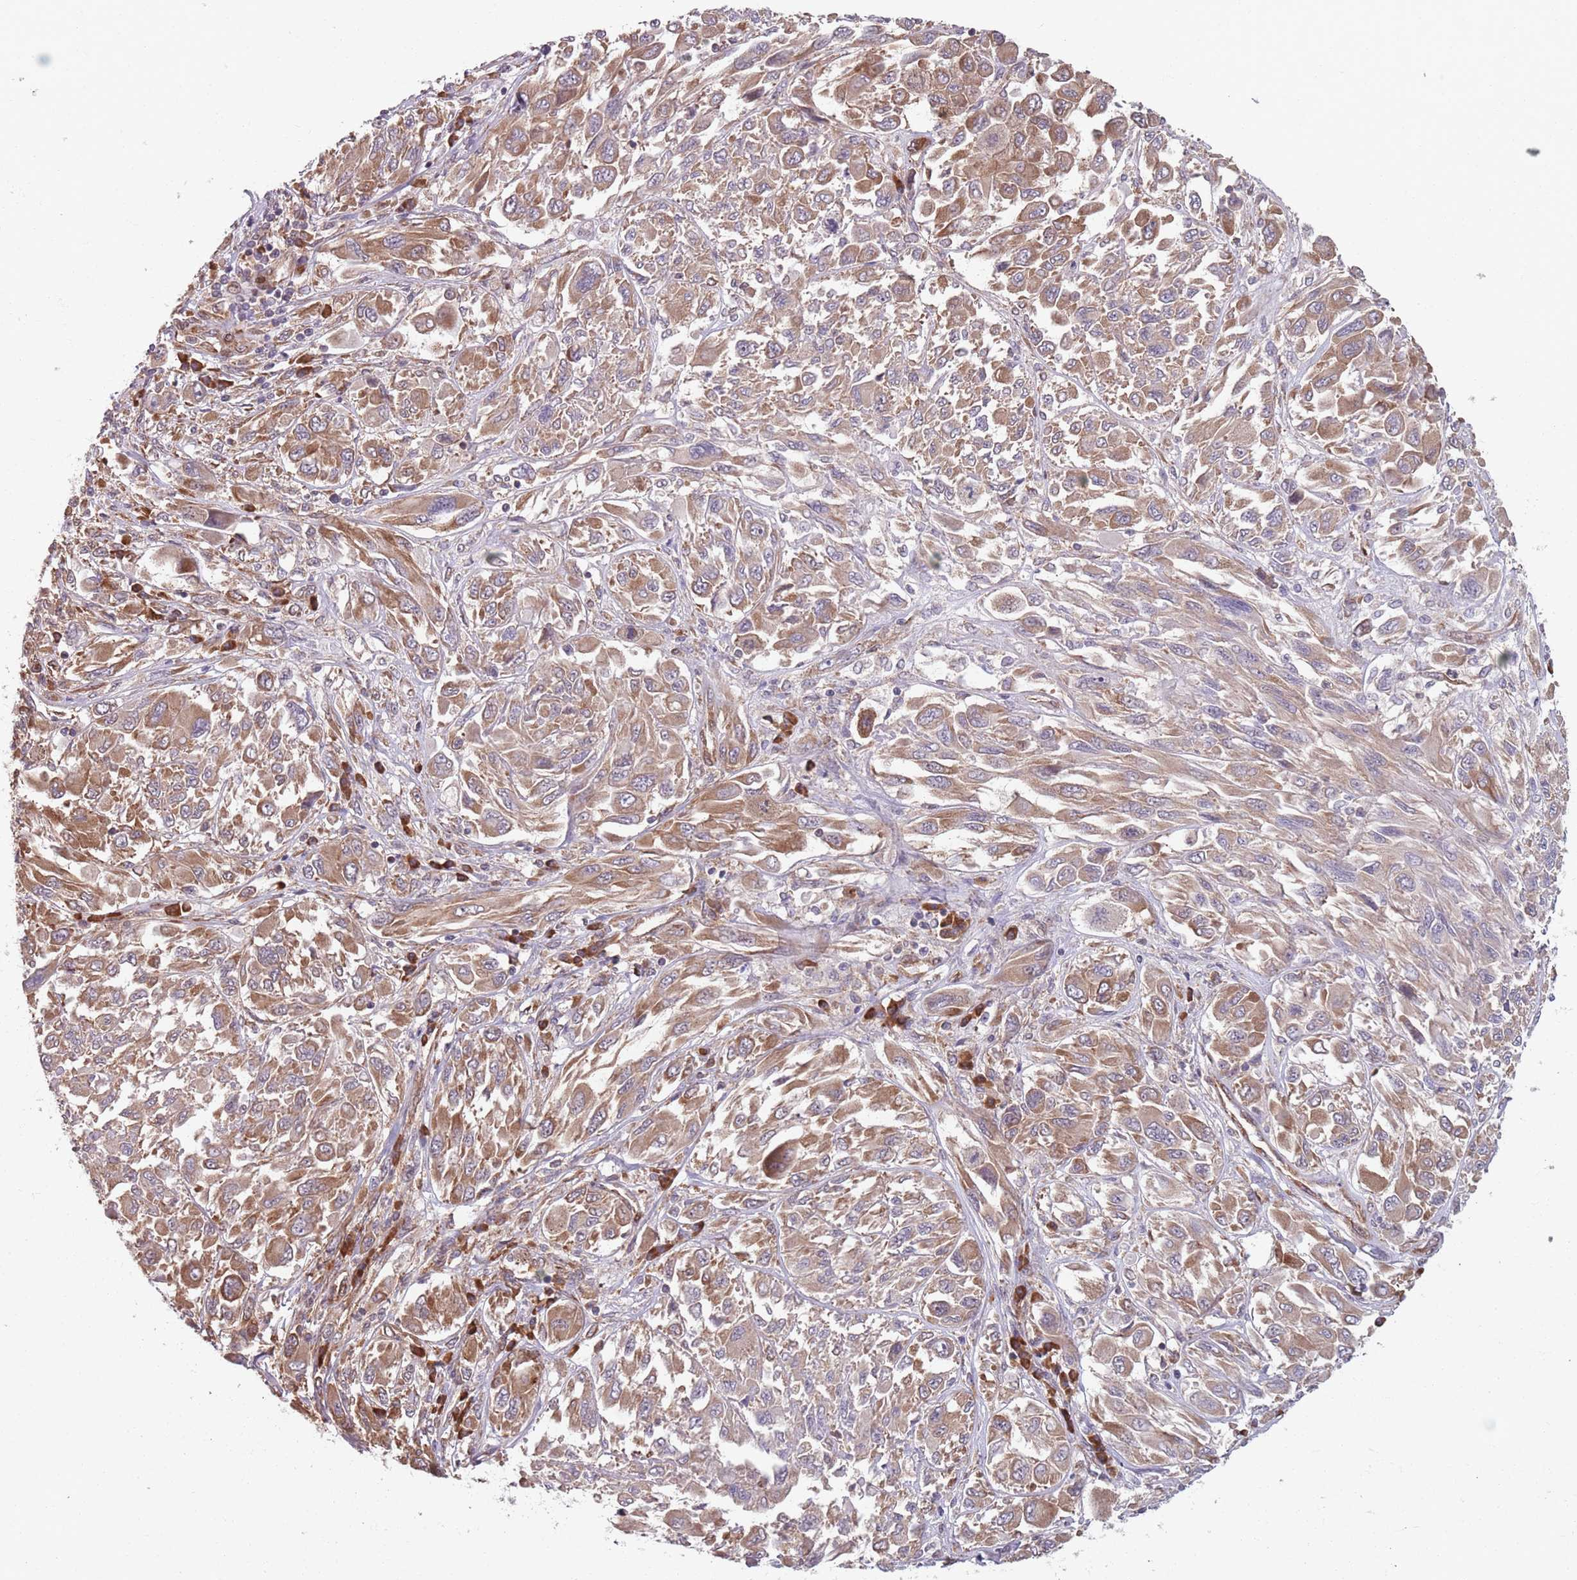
{"staining": {"intensity": "moderate", "quantity": ">75%", "location": "cytoplasmic/membranous"}, "tissue": "melanoma", "cell_type": "Tumor cells", "image_type": "cancer", "snomed": [{"axis": "morphology", "description": "Malignant melanoma, NOS"}, {"axis": "topography", "description": "Skin"}], "caption": "This is a photomicrograph of IHC staining of melanoma, which shows moderate staining in the cytoplasmic/membranous of tumor cells.", "gene": "NOTCH3", "patient": {"sex": "female", "age": 91}}